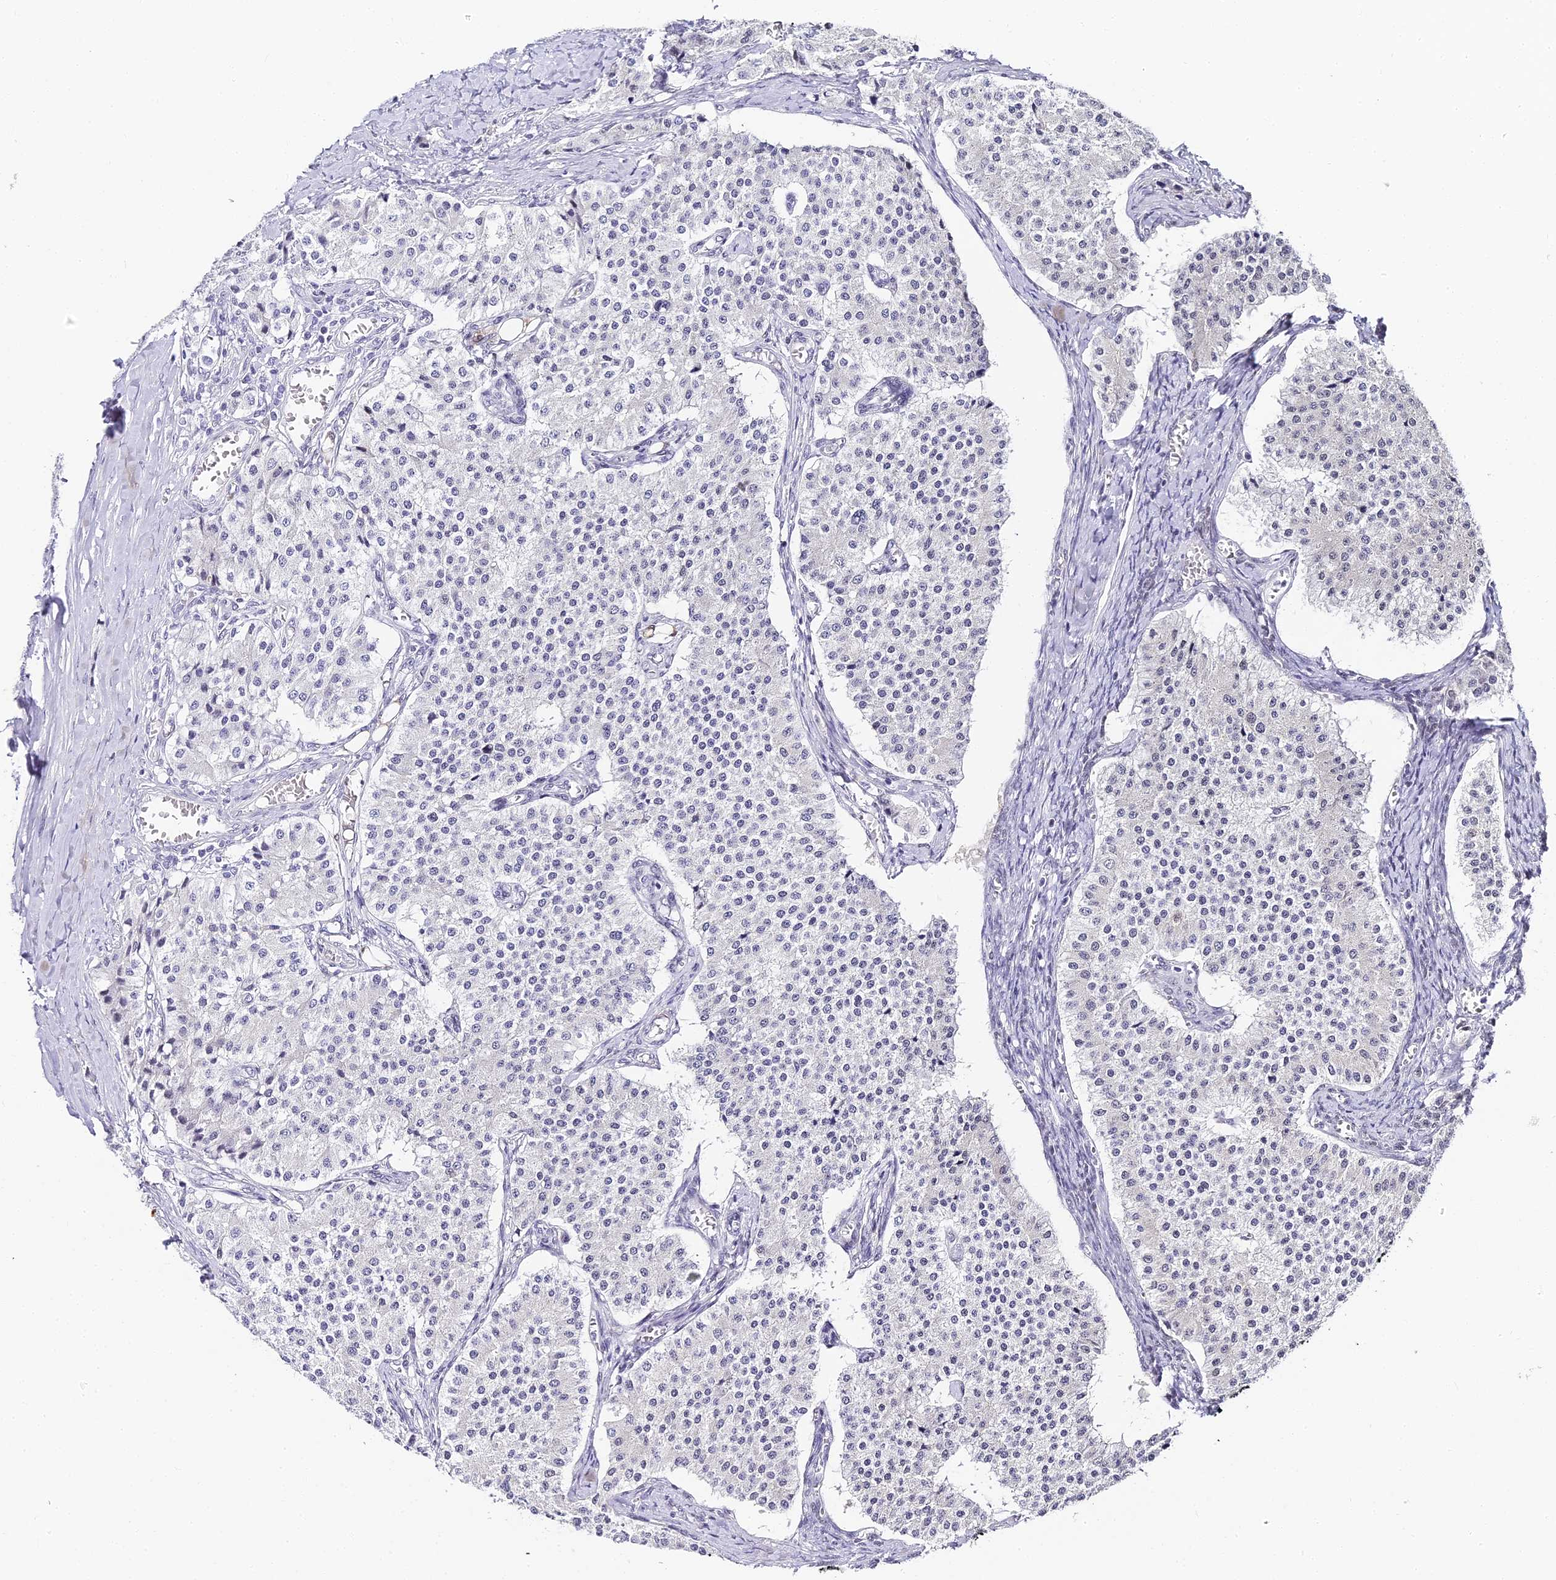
{"staining": {"intensity": "negative", "quantity": "none", "location": "none"}, "tissue": "carcinoid", "cell_type": "Tumor cells", "image_type": "cancer", "snomed": [{"axis": "morphology", "description": "Carcinoid, malignant, NOS"}, {"axis": "topography", "description": "Colon"}], "caption": "DAB (3,3'-diaminobenzidine) immunohistochemical staining of carcinoid shows no significant positivity in tumor cells. (DAB immunohistochemistry (IHC) visualized using brightfield microscopy, high magnification).", "gene": "ABHD14A-ACY1", "patient": {"sex": "female", "age": 52}}